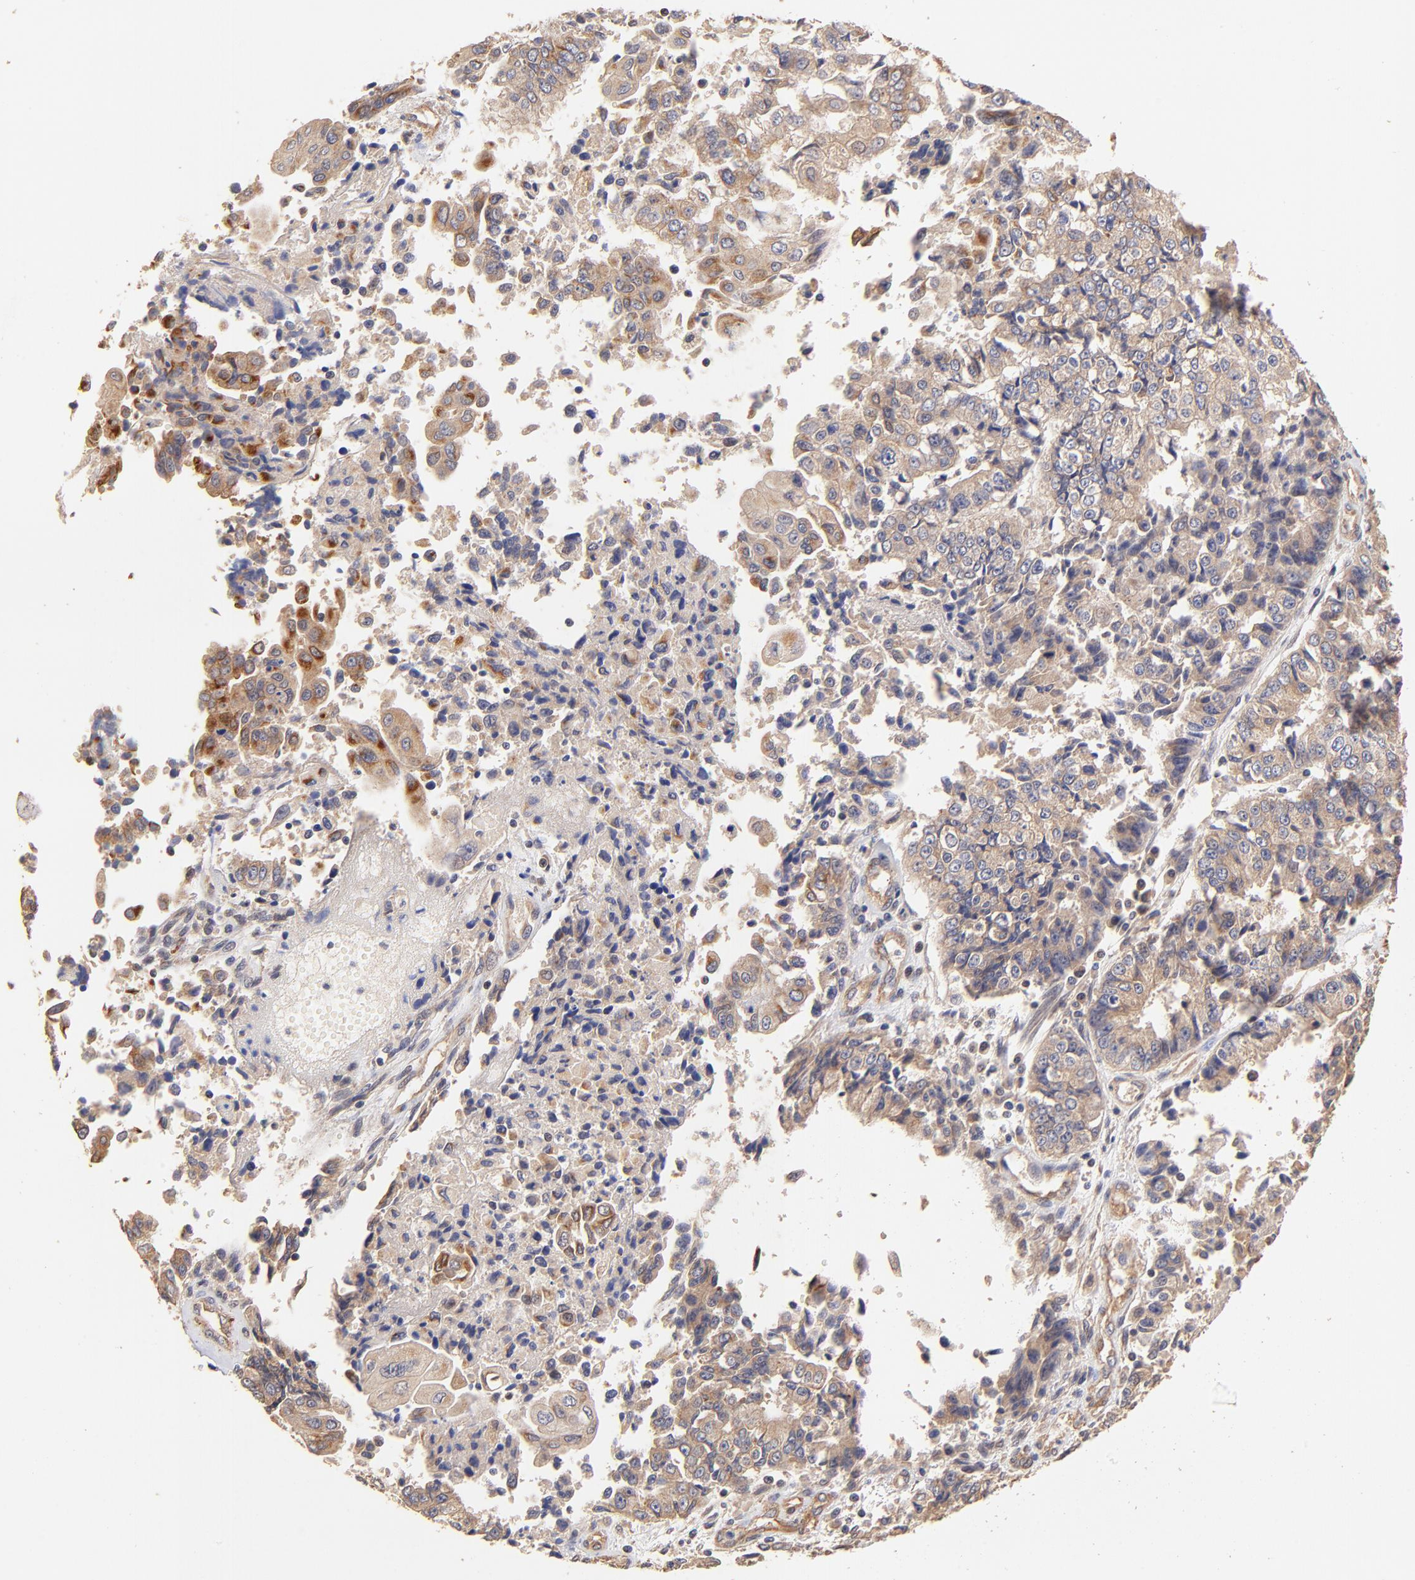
{"staining": {"intensity": "weak", "quantity": ">75%", "location": "cytoplasmic/membranous"}, "tissue": "endometrial cancer", "cell_type": "Tumor cells", "image_type": "cancer", "snomed": [{"axis": "morphology", "description": "Adenocarcinoma, NOS"}, {"axis": "topography", "description": "Endometrium"}], "caption": "The histopathology image displays staining of endometrial adenocarcinoma, revealing weak cytoplasmic/membranous protein staining (brown color) within tumor cells. (DAB (3,3'-diaminobenzidine) = brown stain, brightfield microscopy at high magnification).", "gene": "TNFAIP3", "patient": {"sex": "female", "age": 75}}